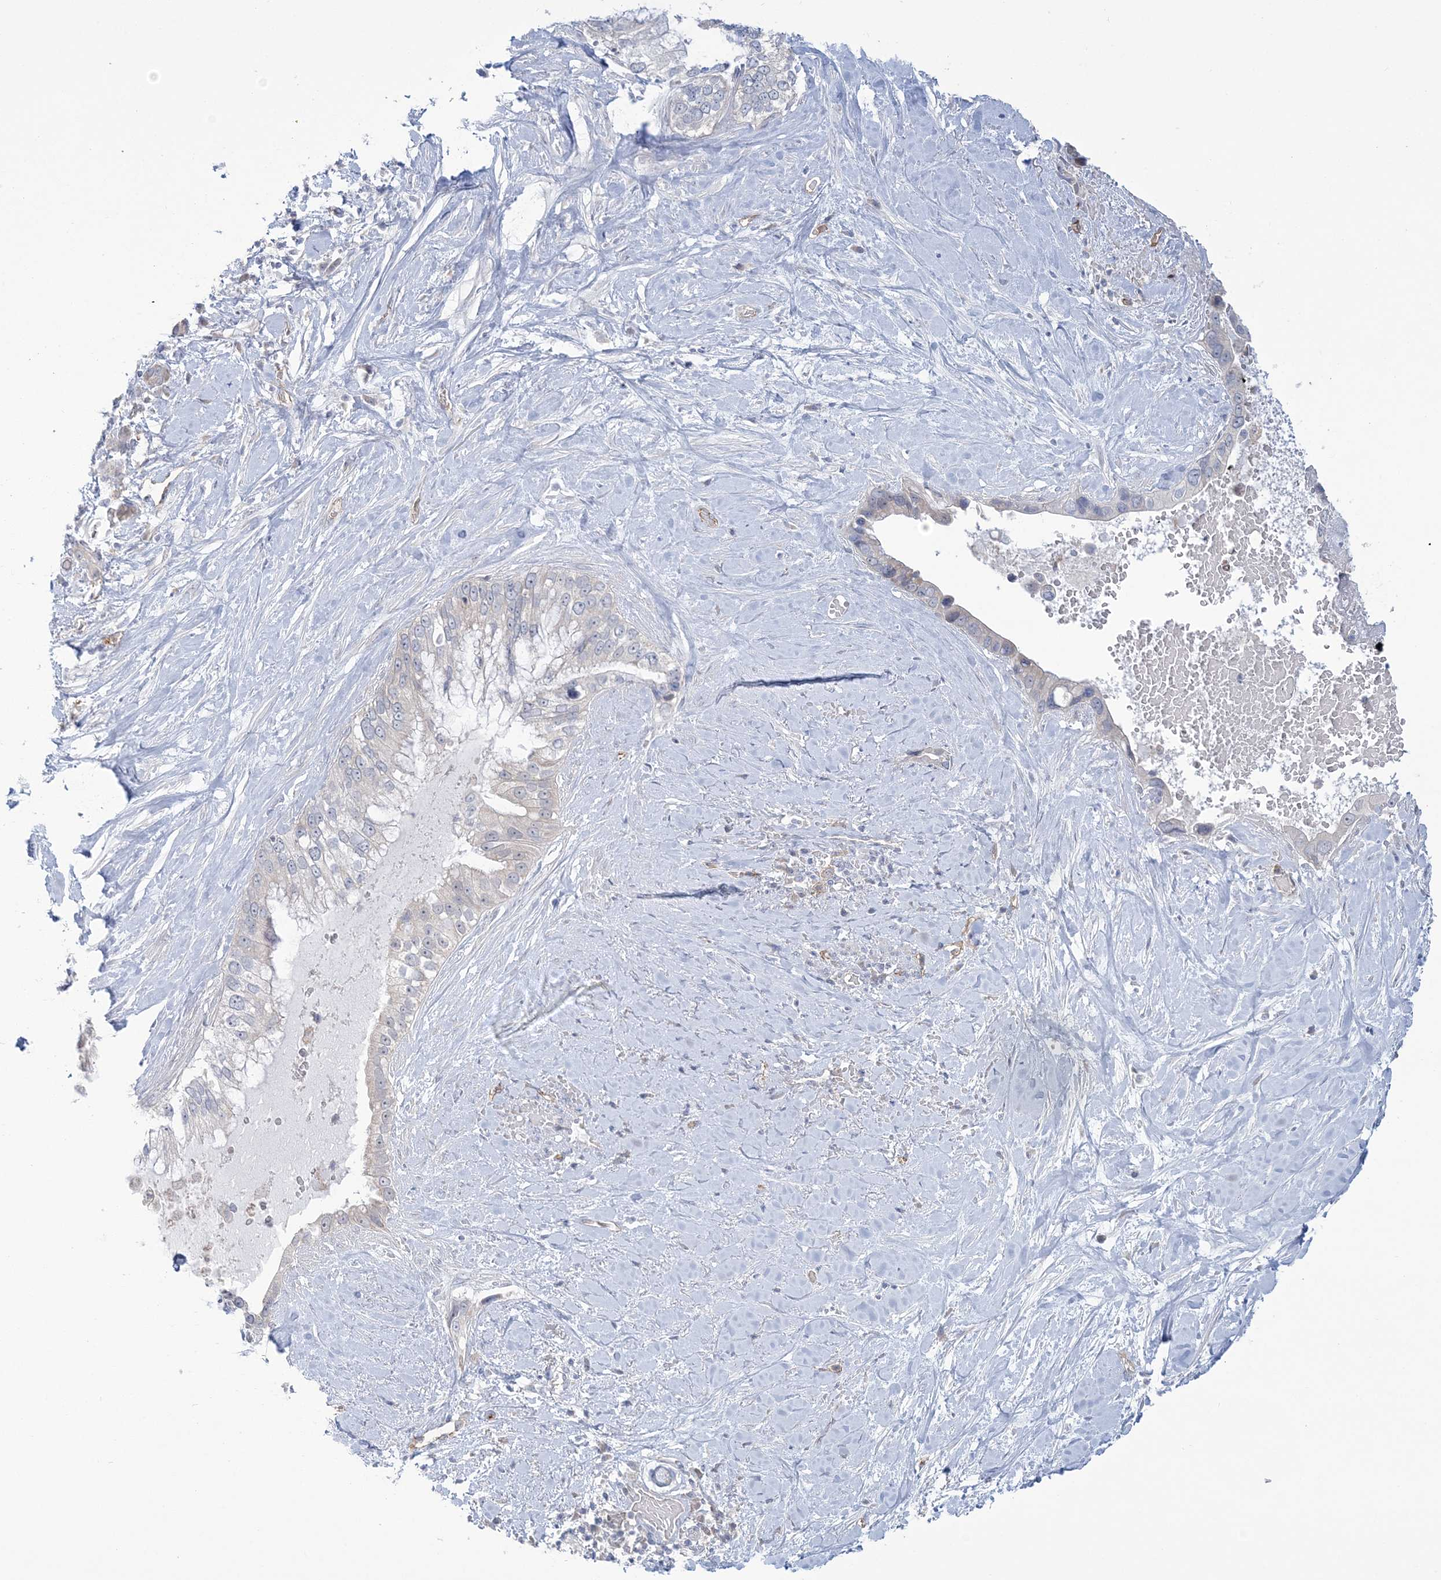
{"staining": {"intensity": "negative", "quantity": "none", "location": "none"}, "tissue": "pancreatic cancer", "cell_type": "Tumor cells", "image_type": "cancer", "snomed": [{"axis": "morphology", "description": "Inflammation, NOS"}, {"axis": "morphology", "description": "Adenocarcinoma, NOS"}, {"axis": "topography", "description": "Pancreas"}], "caption": "Image shows no protein positivity in tumor cells of pancreatic cancer (adenocarcinoma) tissue. Brightfield microscopy of IHC stained with DAB (brown) and hematoxylin (blue), captured at high magnification.", "gene": "FARSB", "patient": {"sex": "female", "age": 56}}